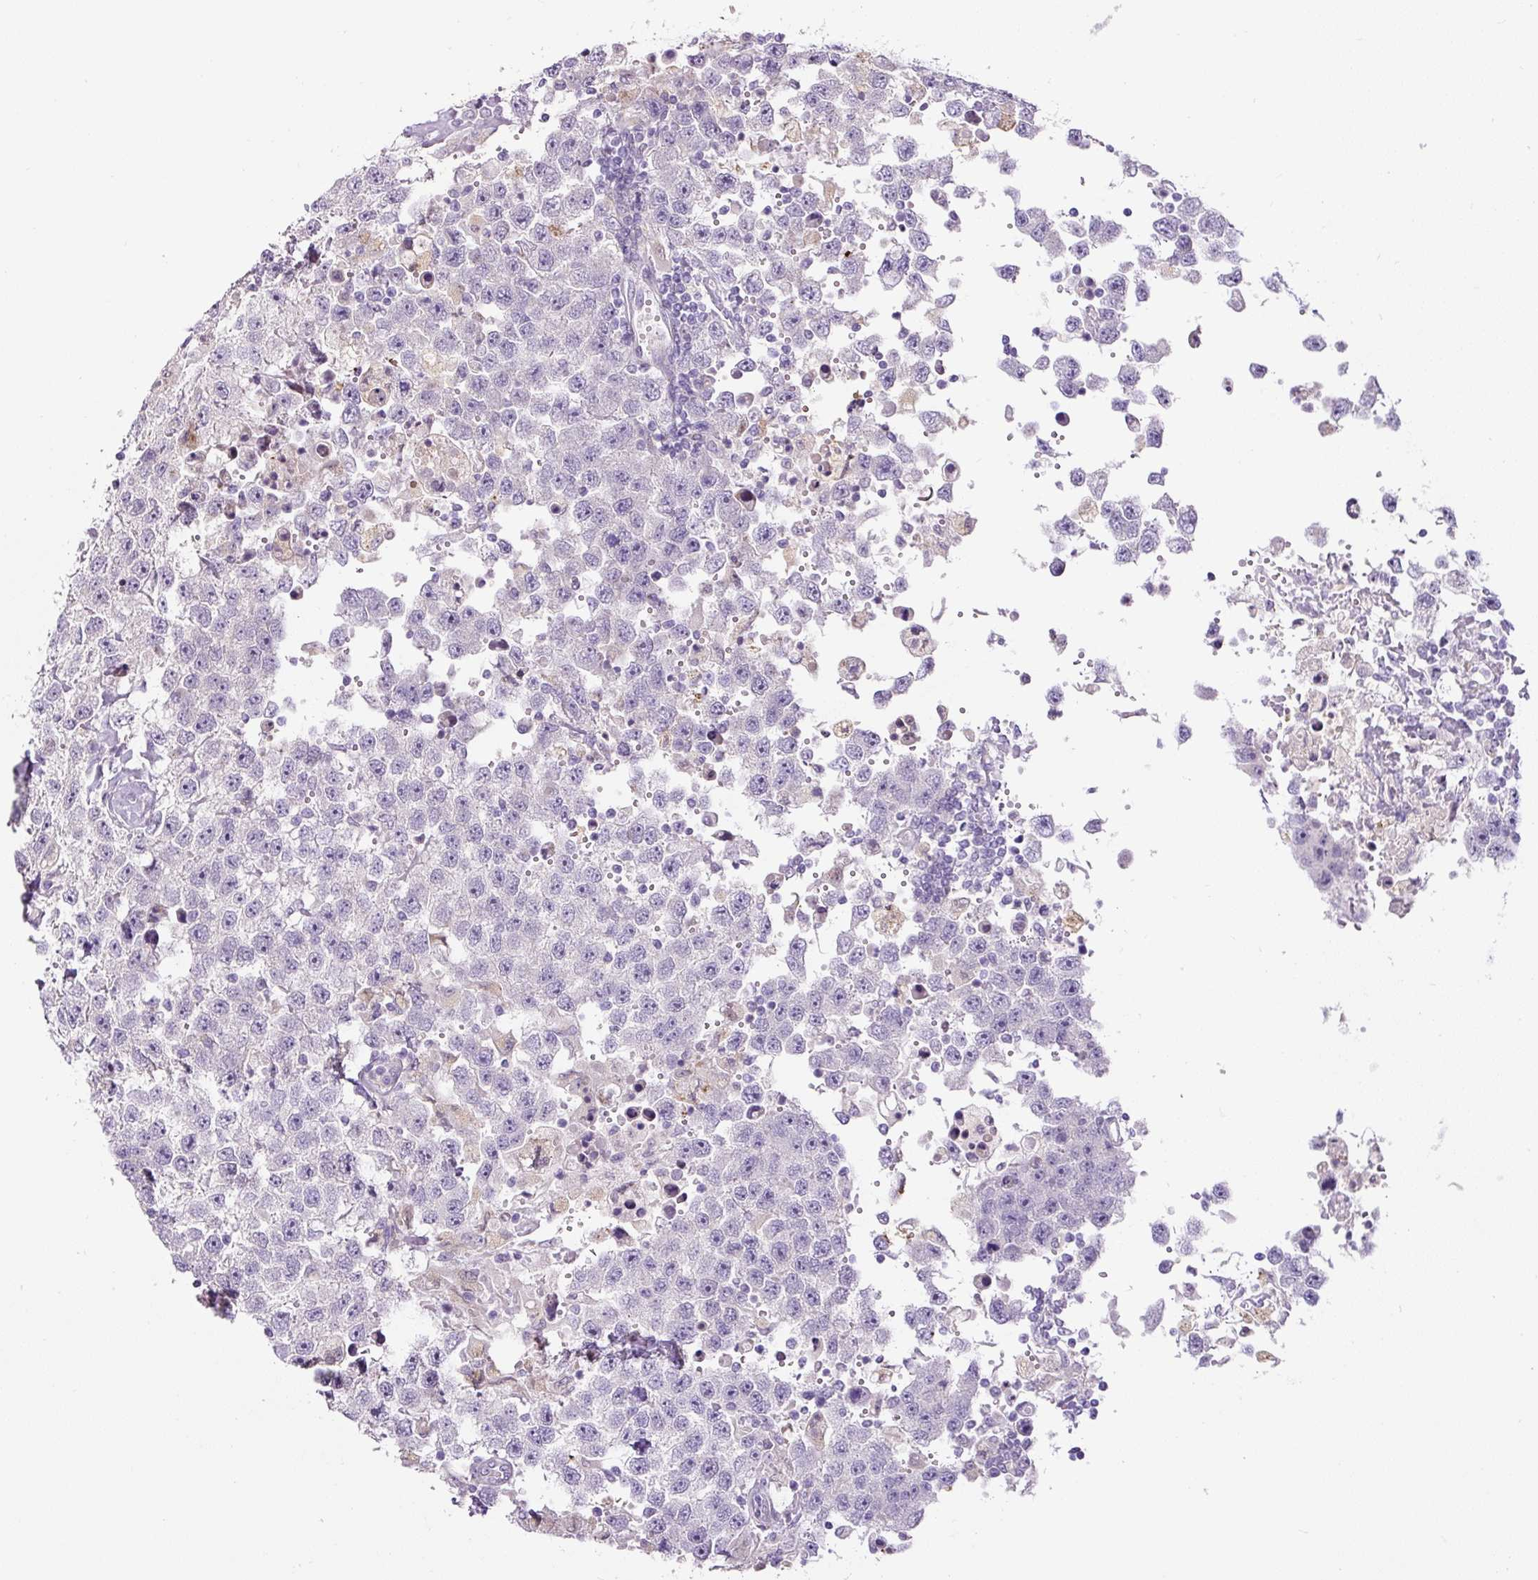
{"staining": {"intensity": "negative", "quantity": "none", "location": "none"}, "tissue": "testis cancer", "cell_type": "Tumor cells", "image_type": "cancer", "snomed": [{"axis": "morphology", "description": "Carcinoma, Embryonal, NOS"}, {"axis": "topography", "description": "Testis"}], "caption": "Tumor cells are negative for brown protein staining in testis embryonal carcinoma. (Stains: DAB (3,3'-diaminobenzidine) IHC with hematoxylin counter stain, Microscopy: brightfield microscopy at high magnification).", "gene": "HPS4", "patient": {"sex": "male", "age": 83}}